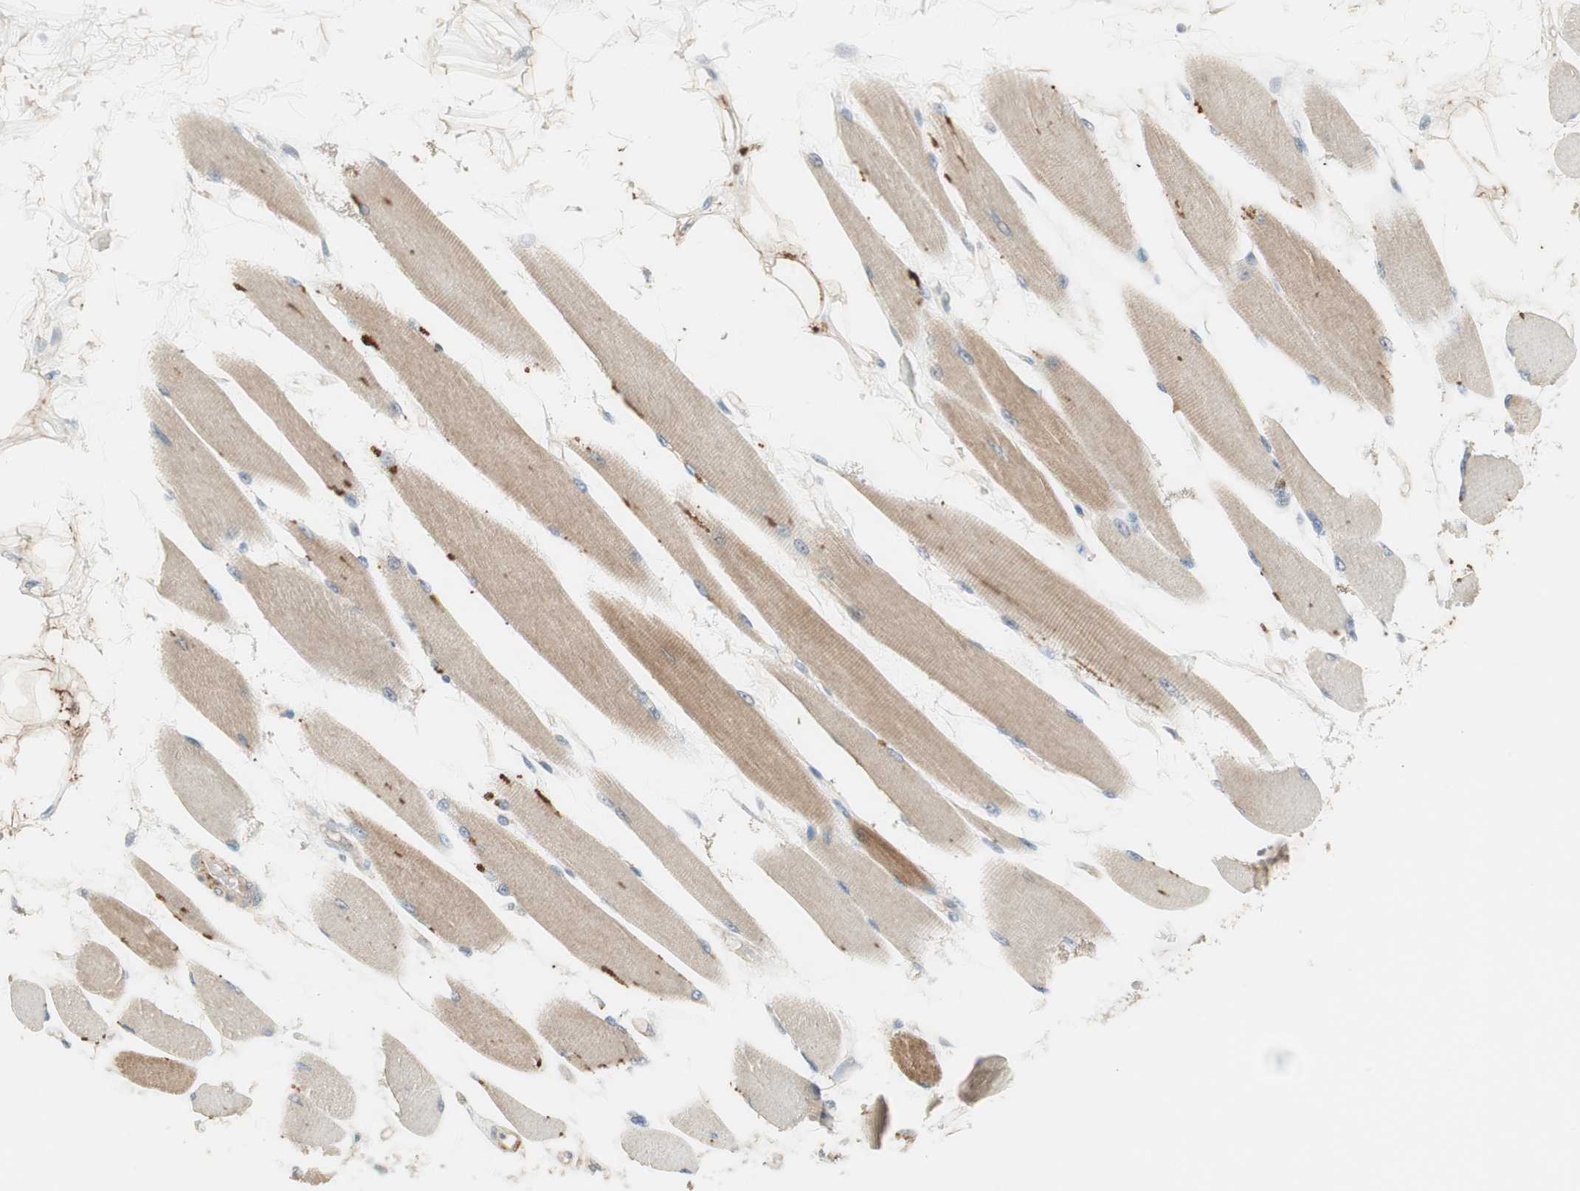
{"staining": {"intensity": "strong", "quantity": "<25%", "location": "cytoplasmic/membranous"}, "tissue": "skeletal muscle", "cell_type": "Myocytes", "image_type": "normal", "snomed": [{"axis": "morphology", "description": "Normal tissue, NOS"}, {"axis": "topography", "description": "Skeletal muscle"}, {"axis": "topography", "description": "Peripheral nerve tissue"}], "caption": "Immunohistochemical staining of benign human skeletal muscle shows <25% levels of strong cytoplasmic/membranous protein staining in approximately <25% of myocytes. (brown staining indicates protein expression, while blue staining denotes nuclei).", "gene": "RNGTT", "patient": {"sex": "female", "age": 84}}